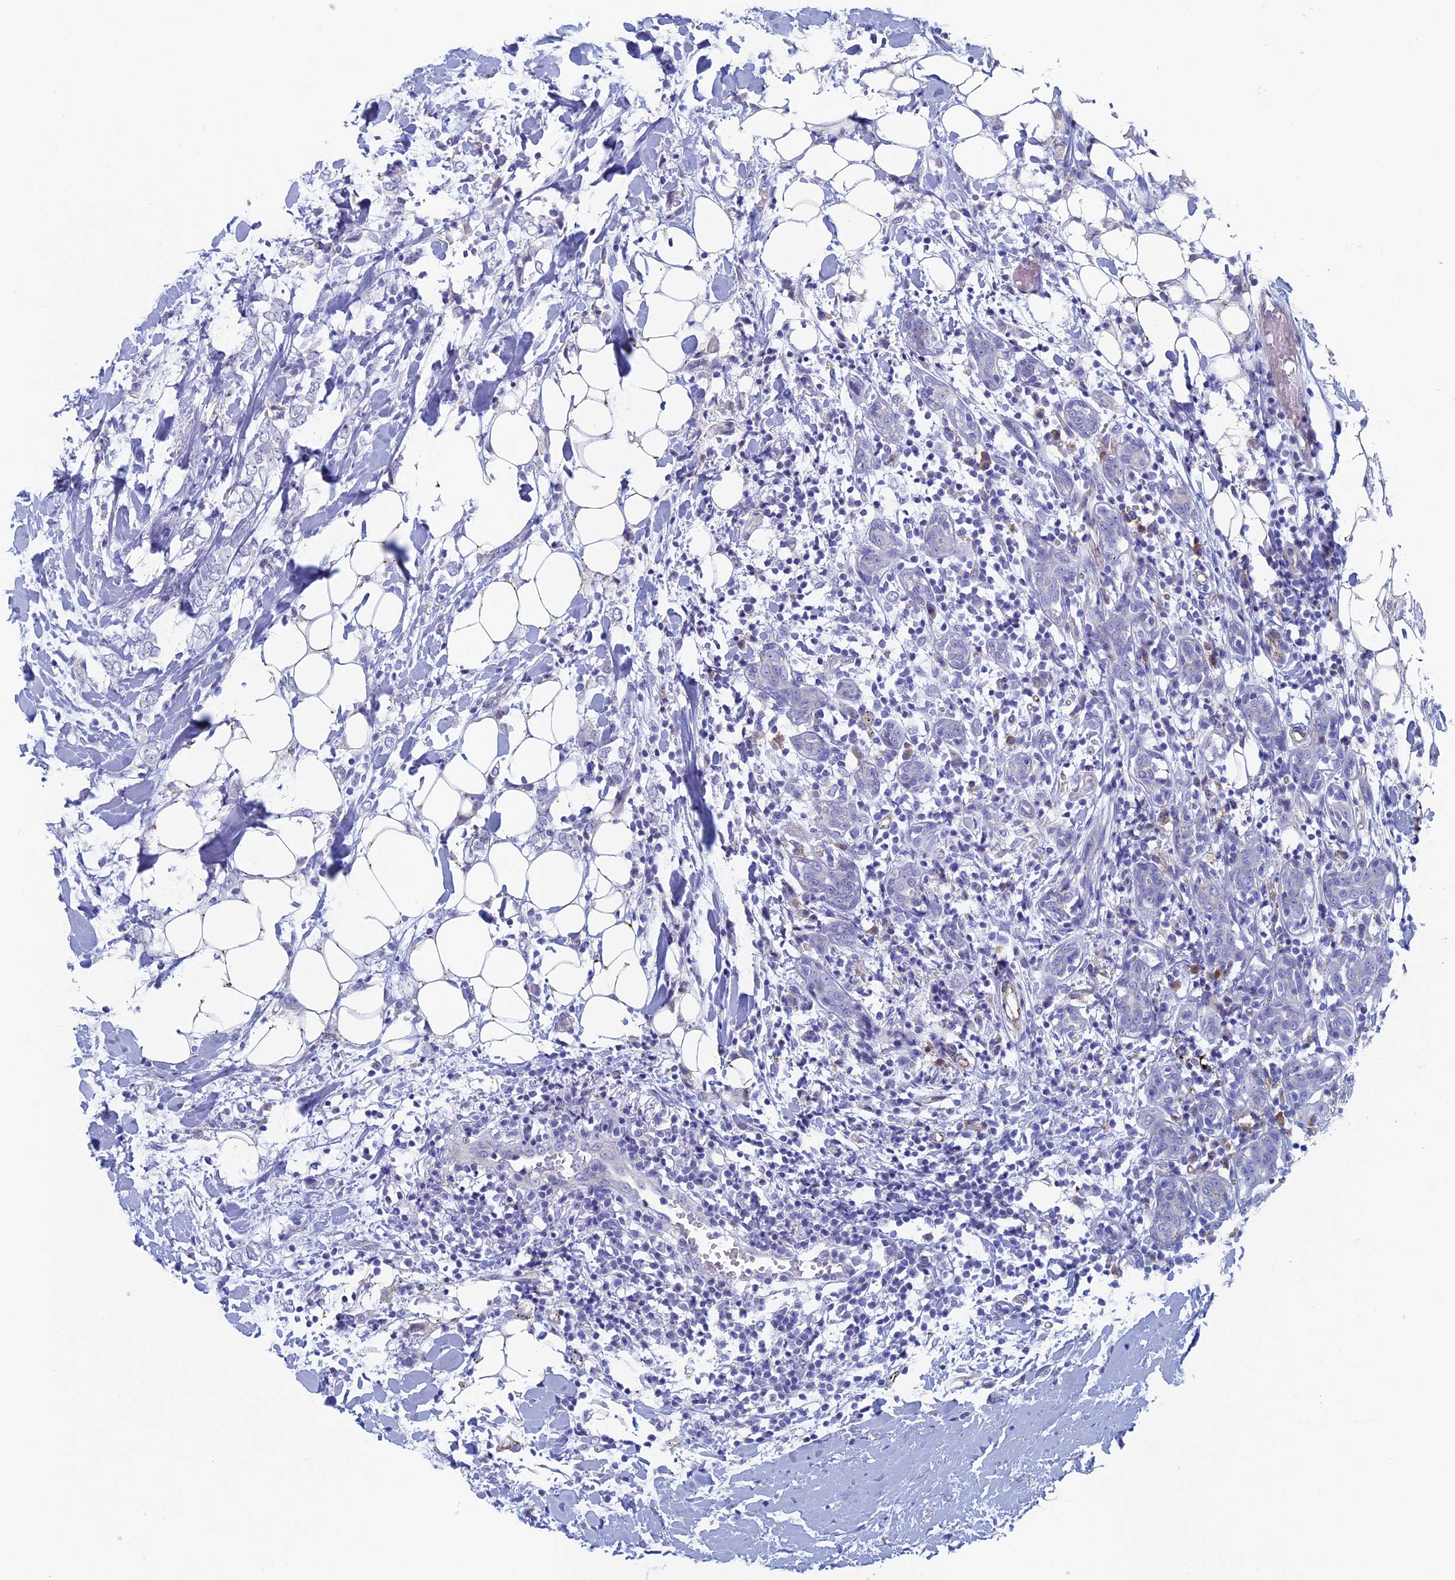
{"staining": {"intensity": "negative", "quantity": "none", "location": "none"}, "tissue": "breast cancer", "cell_type": "Tumor cells", "image_type": "cancer", "snomed": [{"axis": "morphology", "description": "Normal tissue, NOS"}, {"axis": "morphology", "description": "Lobular carcinoma"}, {"axis": "topography", "description": "Breast"}], "caption": "This image is of breast lobular carcinoma stained with immunohistochemistry (IHC) to label a protein in brown with the nuclei are counter-stained blue. There is no staining in tumor cells.", "gene": "MAGEB6", "patient": {"sex": "female", "age": 47}}